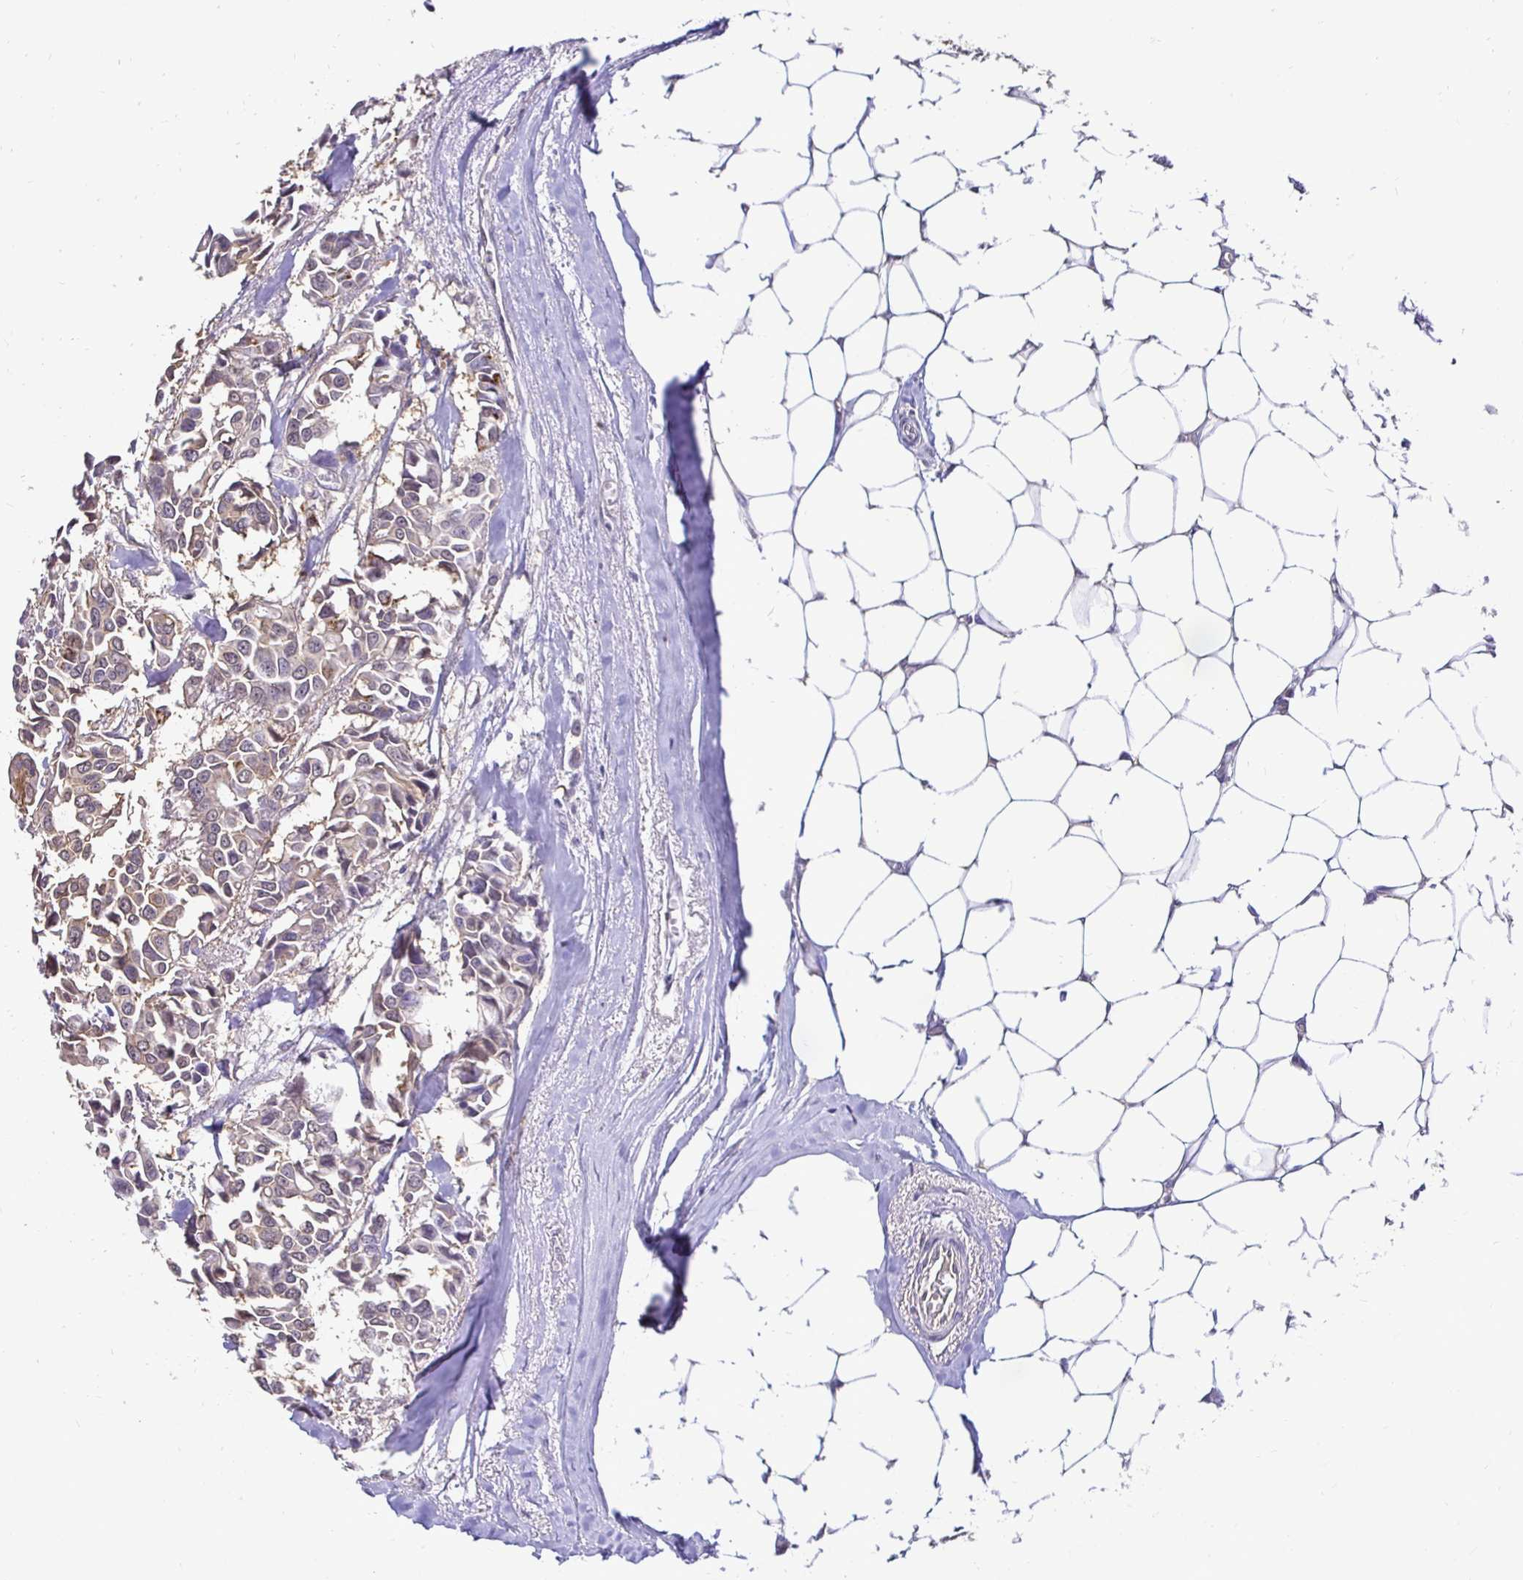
{"staining": {"intensity": "weak", "quantity": "<25%", "location": "cytoplasmic/membranous"}, "tissue": "breast cancer", "cell_type": "Tumor cells", "image_type": "cancer", "snomed": [{"axis": "morphology", "description": "Duct carcinoma"}, {"axis": "topography", "description": "Breast"}], "caption": "The IHC histopathology image has no significant expression in tumor cells of breast cancer tissue.", "gene": "SLC9A1", "patient": {"sex": "female", "age": 54}}